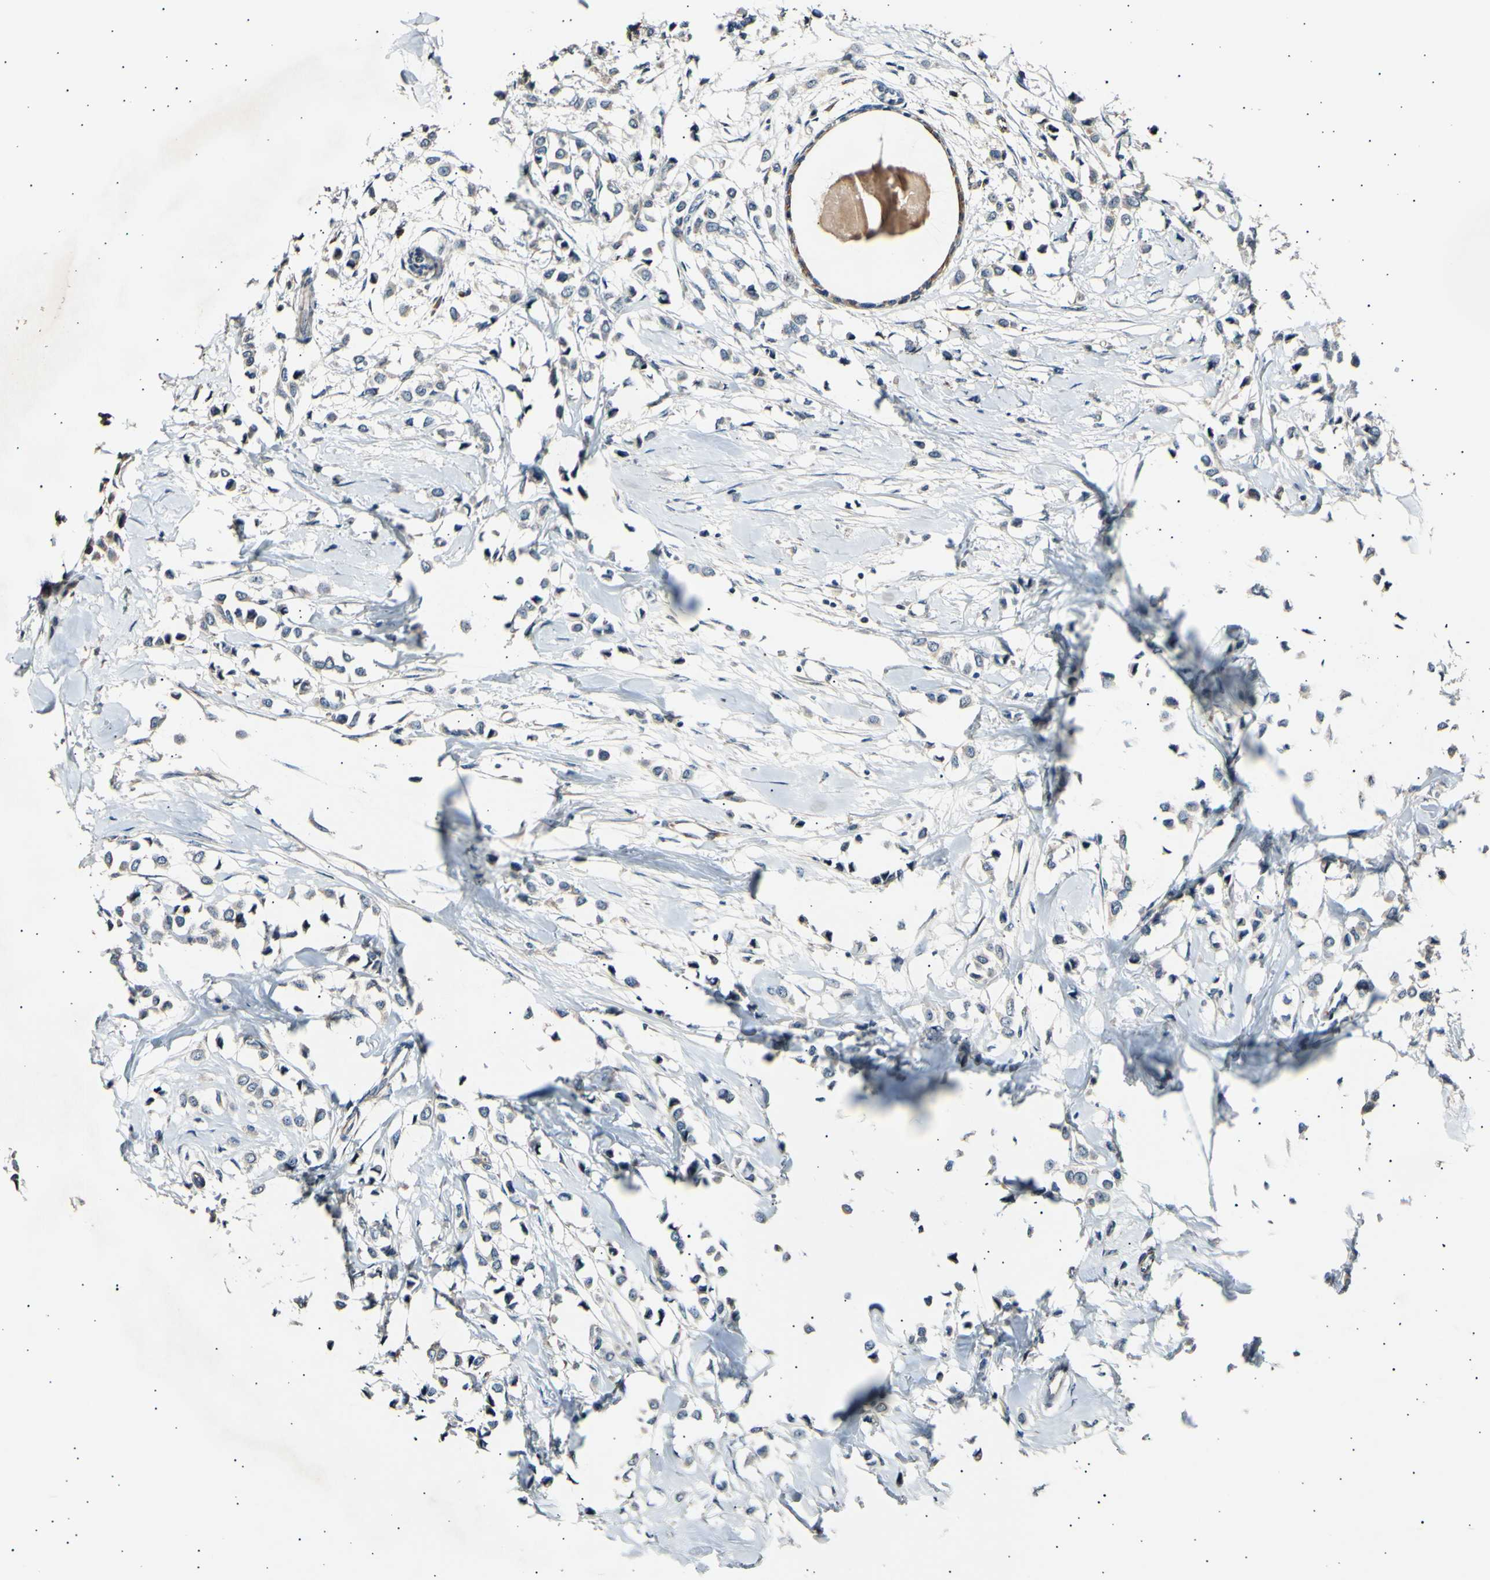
{"staining": {"intensity": "weak", "quantity": ">75%", "location": "cytoplasmic/membranous"}, "tissue": "breast cancer", "cell_type": "Tumor cells", "image_type": "cancer", "snomed": [{"axis": "morphology", "description": "Lobular carcinoma"}, {"axis": "topography", "description": "Breast"}], "caption": "Tumor cells show weak cytoplasmic/membranous expression in approximately >75% of cells in breast lobular carcinoma.", "gene": "ITGA6", "patient": {"sex": "female", "age": 51}}